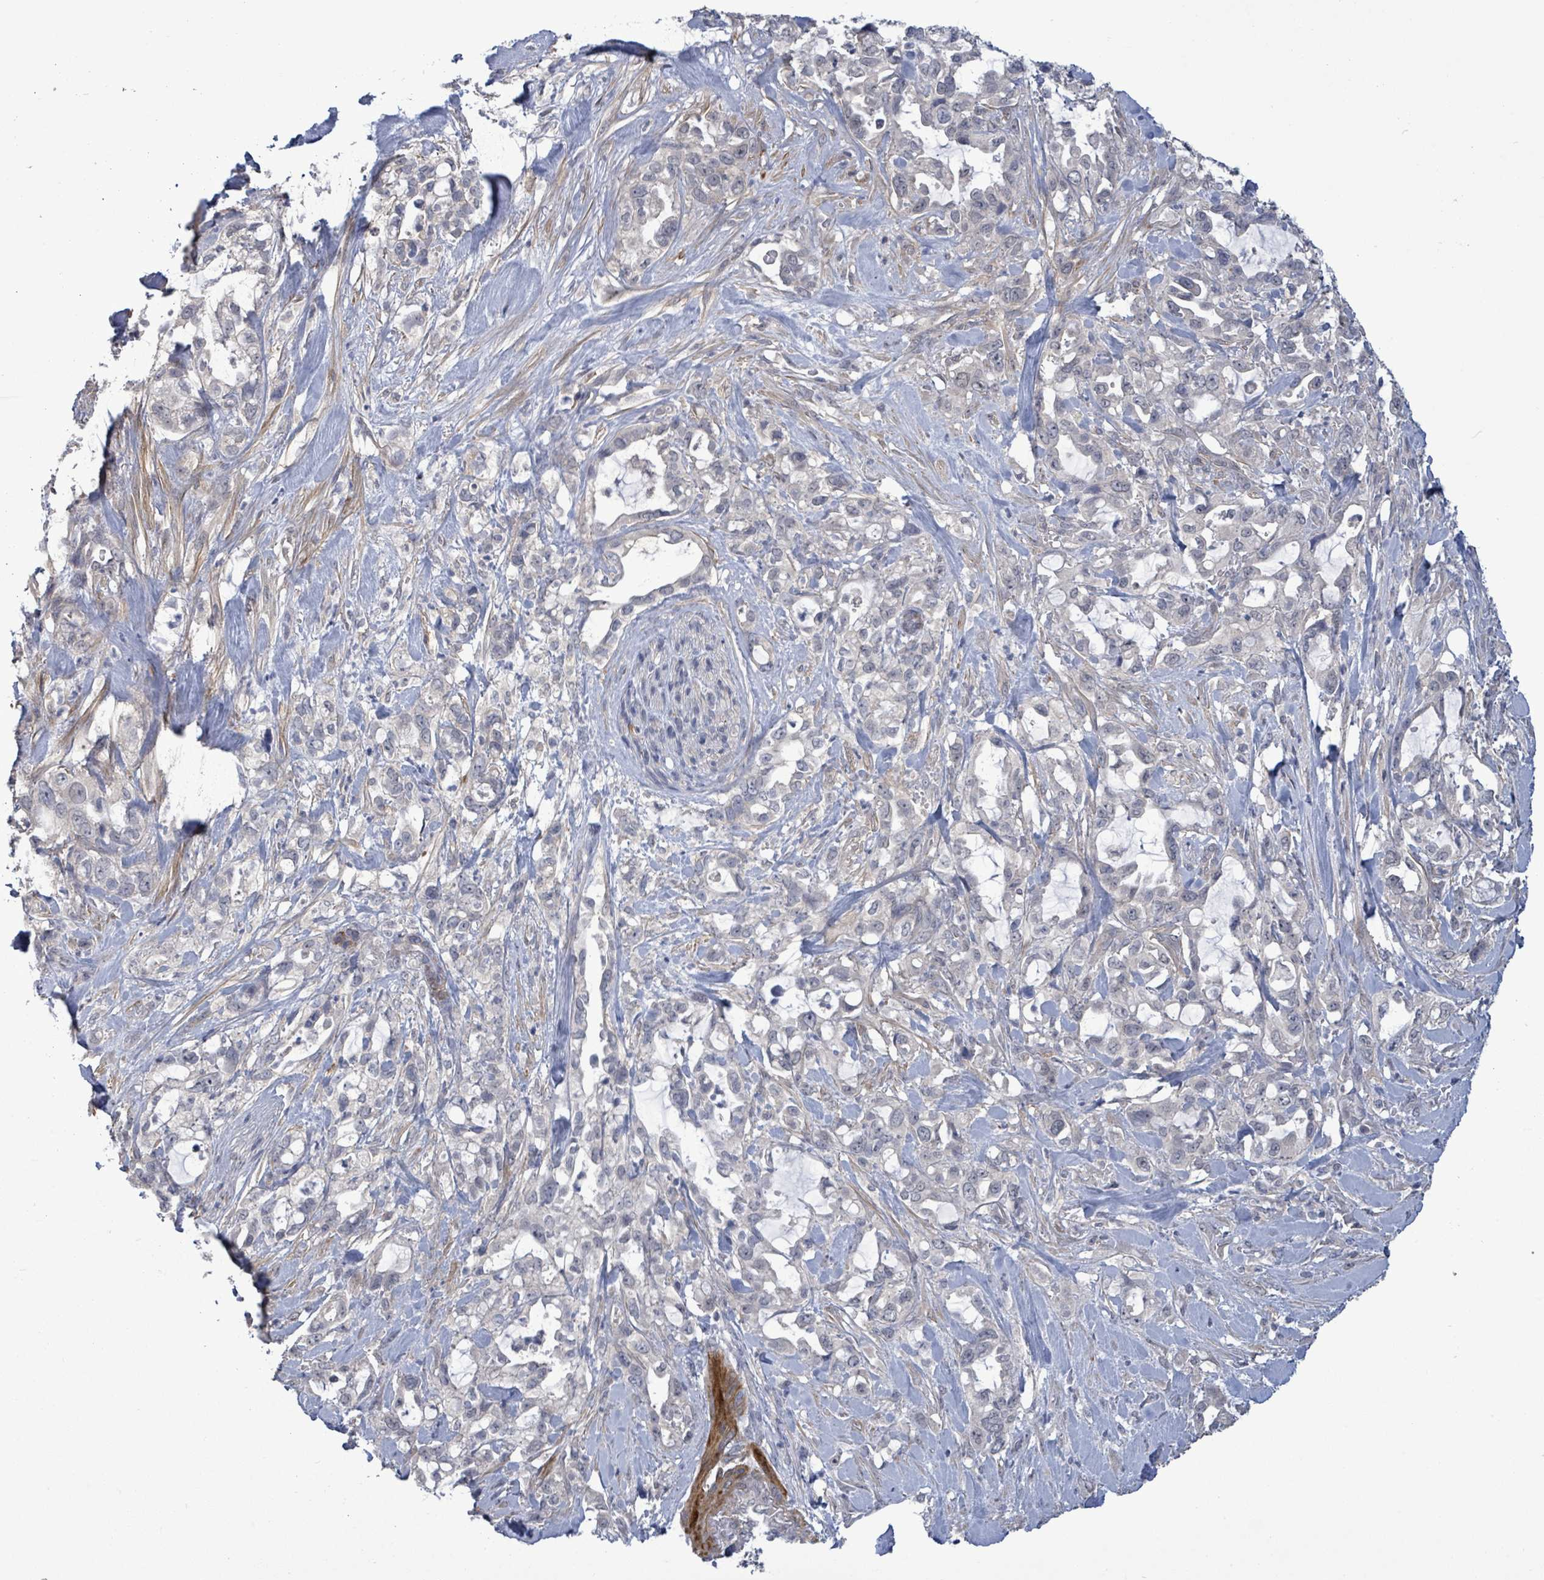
{"staining": {"intensity": "negative", "quantity": "none", "location": "none"}, "tissue": "pancreatic cancer", "cell_type": "Tumor cells", "image_type": "cancer", "snomed": [{"axis": "morphology", "description": "Adenocarcinoma, NOS"}, {"axis": "topography", "description": "Pancreas"}], "caption": "Pancreatic adenocarcinoma stained for a protein using IHC exhibits no staining tumor cells.", "gene": "AMMECR1", "patient": {"sex": "female", "age": 61}}